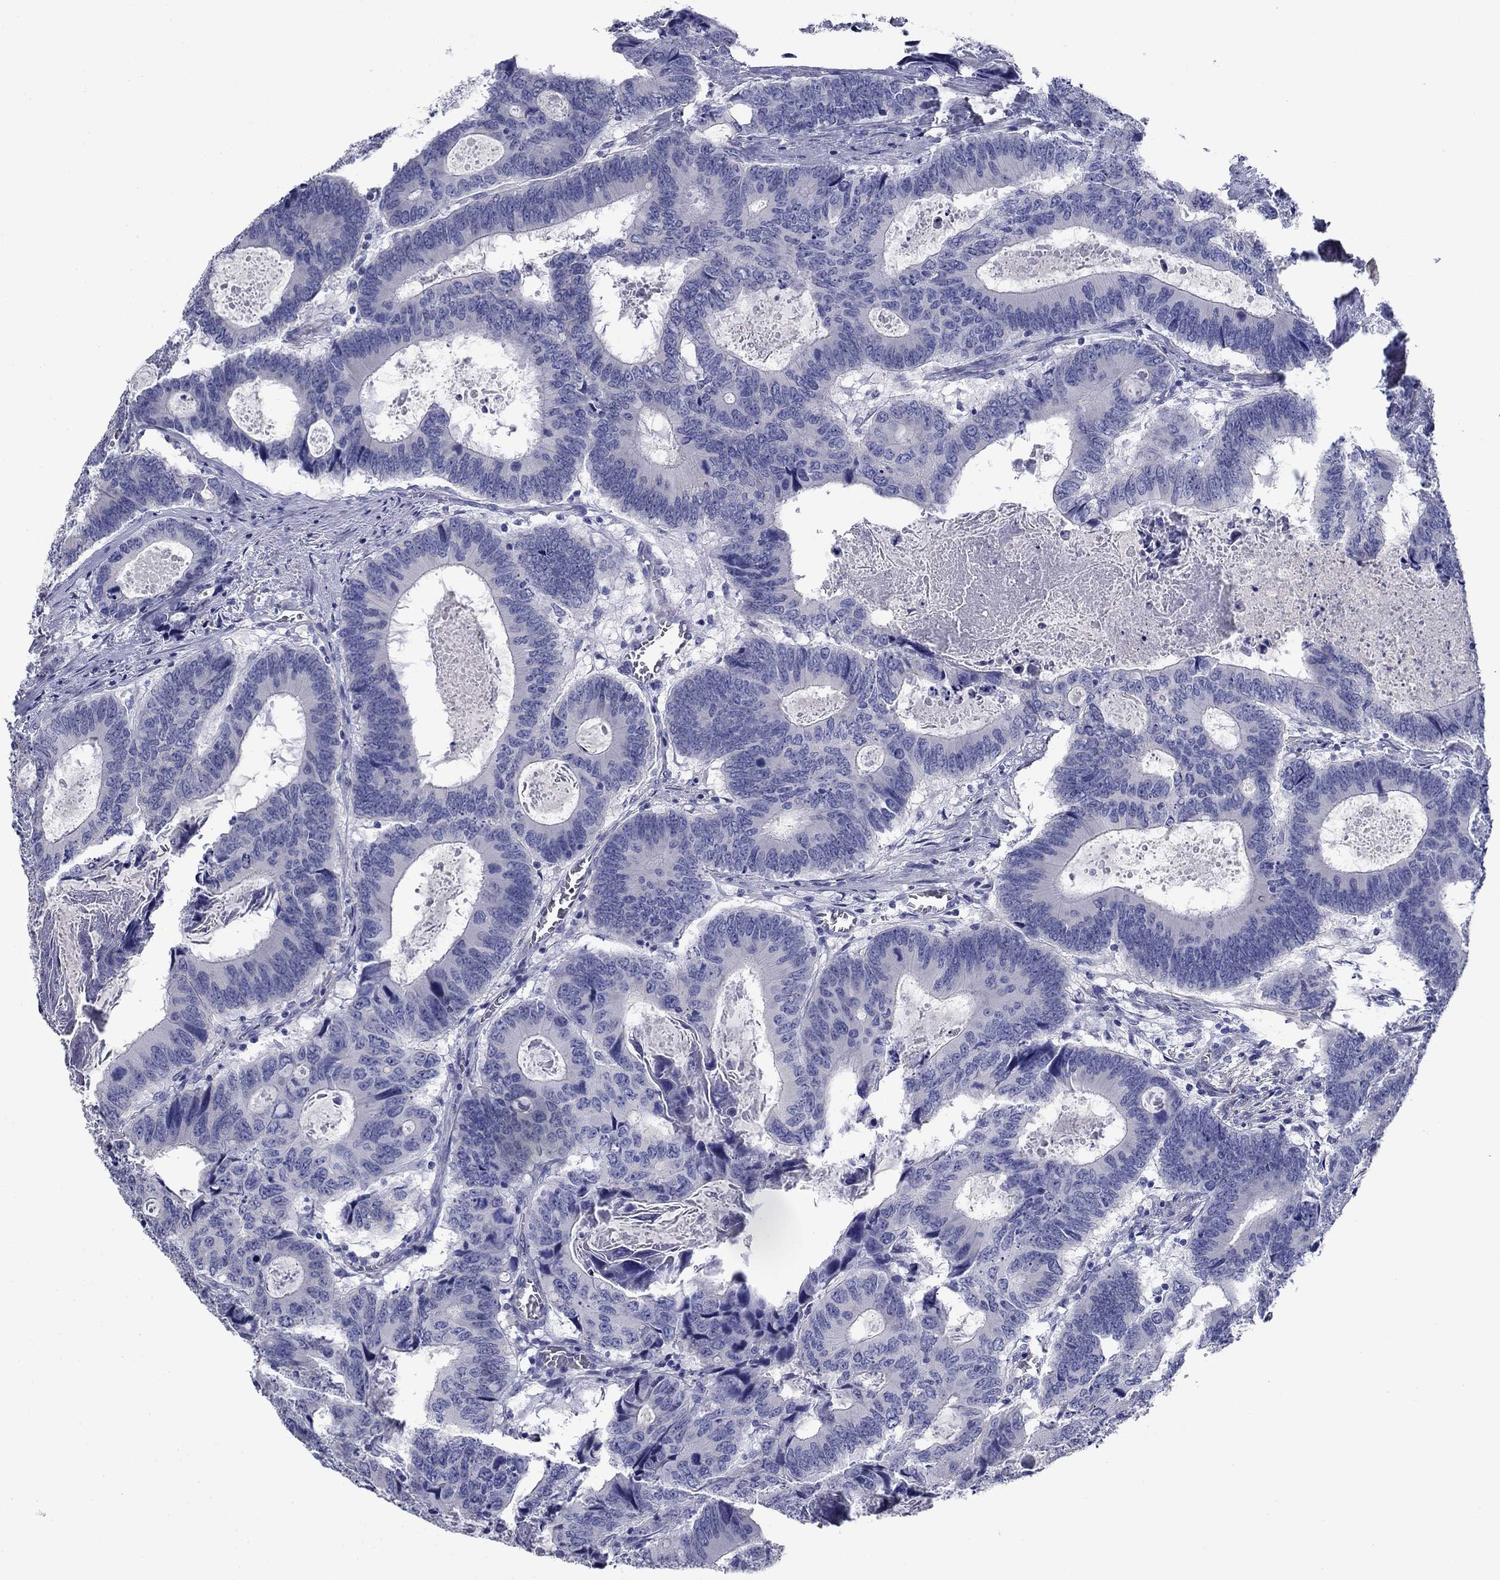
{"staining": {"intensity": "negative", "quantity": "none", "location": "none"}, "tissue": "colorectal cancer", "cell_type": "Tumor cells", "image_type": "cancer", "snomed": [{"axis": "morphology", "description": "Adenocarcinoma, NOS"}, {"axis": "topography", "description": "Colon"}], "caption": "Human colorectal adenocarcinoma stained for a protein using immunohistochemistry displays no expression in tumor cells.", "gene": "PRKCG", "patient": {"sex": "female", "age": 82}}